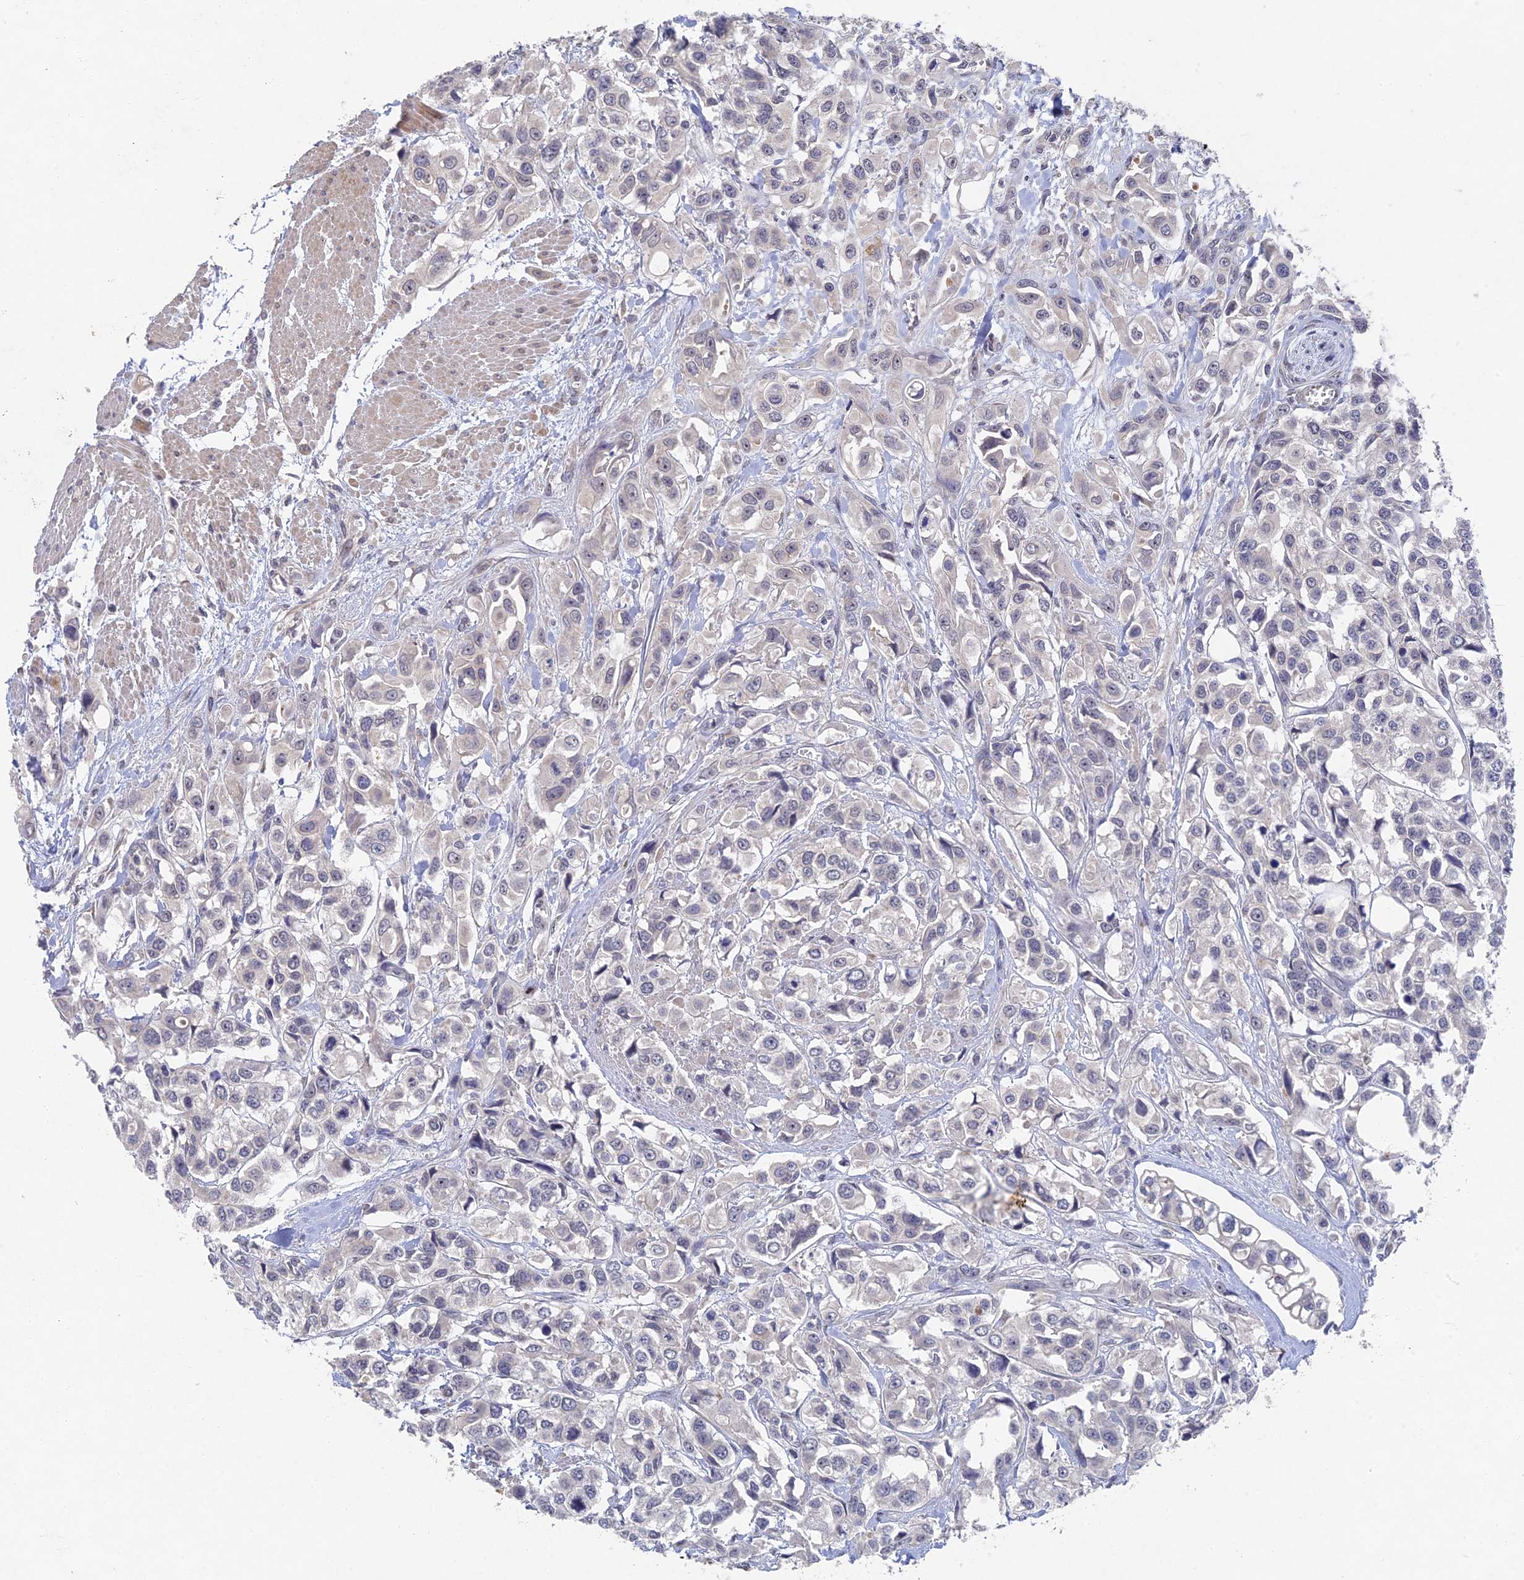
{"staining": {"intensity": "negative", "quantity": "none", "location": "none"}, "tissue": "urothelial cancer", "cell_type": "Tumor cells", "image_type": "cancer", "snomed": [{"axis": "morphology", "description": "Urothelial carcinoma, High grade"}, {"axis": "topography", "description": "Urinary bladder"}], "caption": "This is a histopathology image of IHC staining of high-grade urothelial carcinoma, which shows no expression in tumor cells.", "gene": "GNA15", "patient": {"sex": "male", "age": 67}}